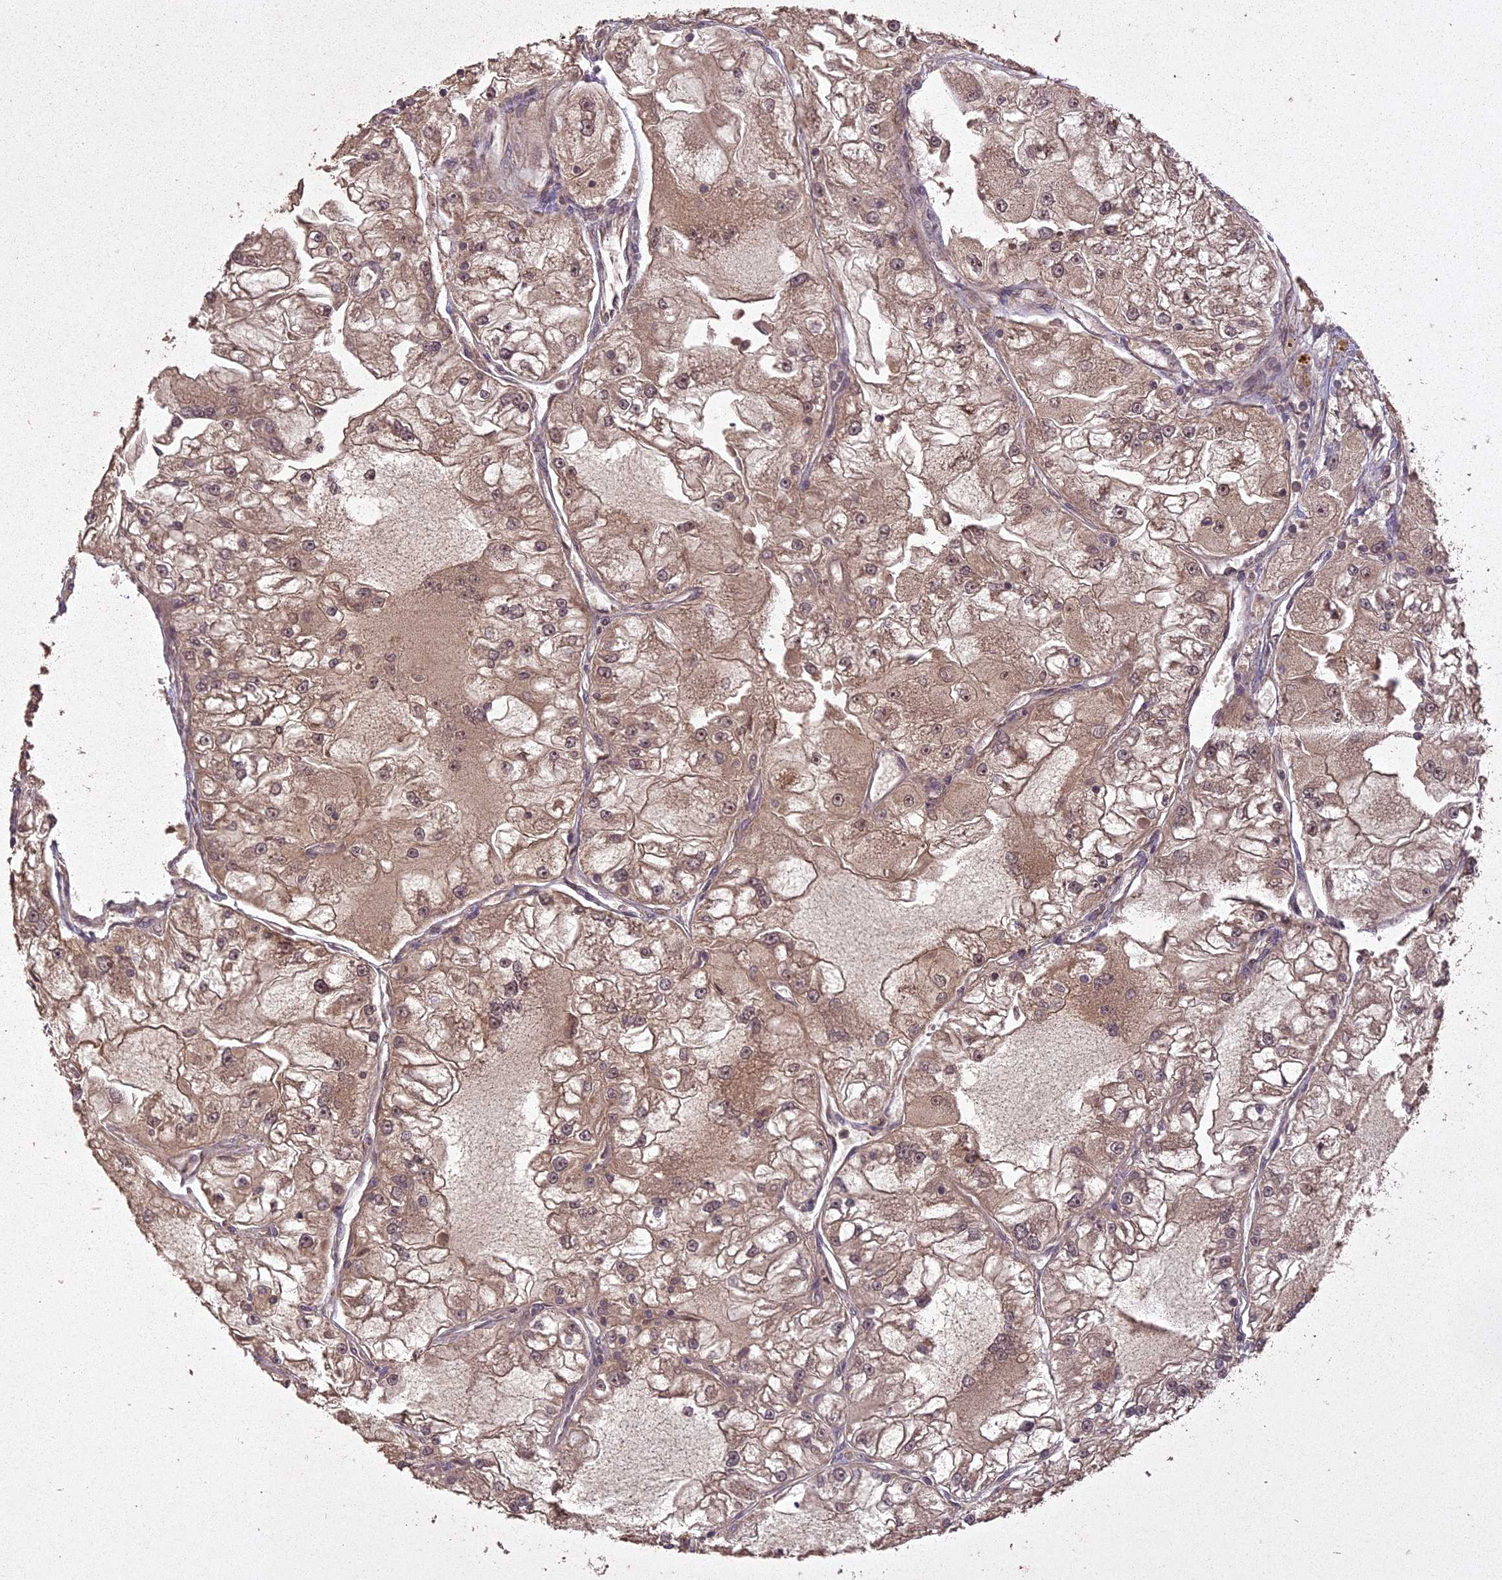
{"staining": {"intensity": "weak", "quantity": ">75%", "location": "cytoplasmic/membranous"}, "tissue": "renal cancer", "cell_type": "Tumor cells", "image_type": "cancer", "snomed": [{"axis": "morphology", "description": "Adenocarcinoma, NOS"}, {"axis": "topography", "description": "Kidney"}], "caption": "Immunohistochemical staining of human renal cancer exhibits weak cytoplasmic/membranous protein staining in about >75% of tumor cells.", "gene": "LIN37", "patient": {"sex": "female", "age": 72}}